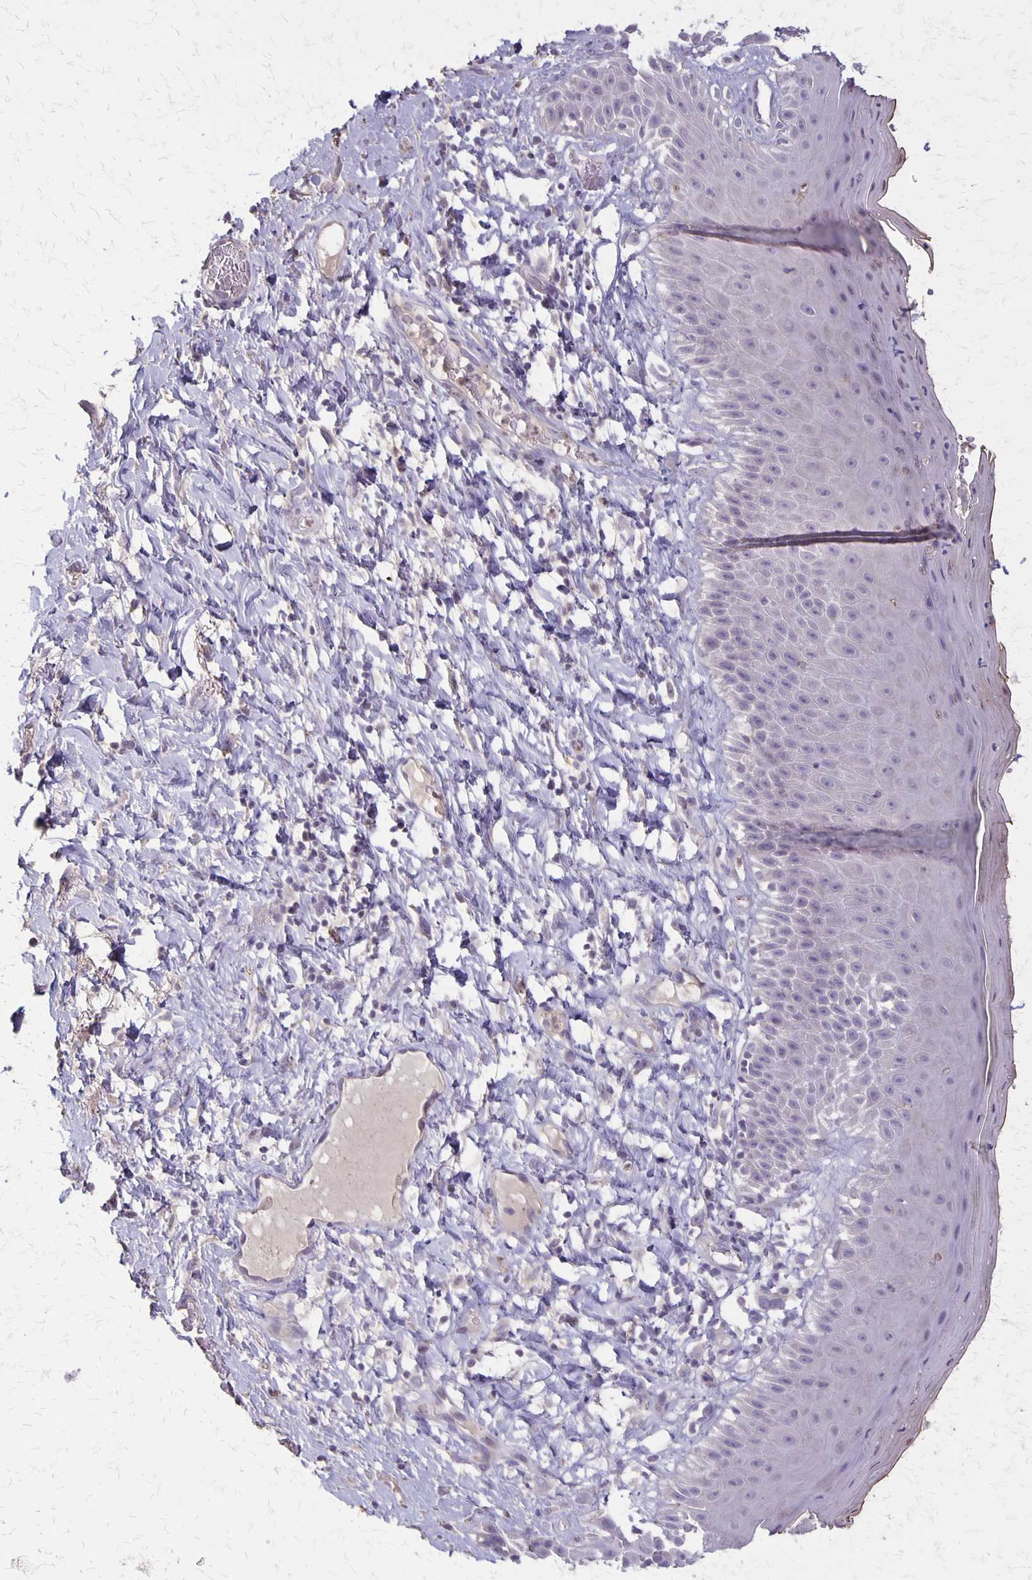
{"staining": {"intensity": "negative", "quantity": "none", "location": "none"}, "tissue": "skin", "cell_type": "Epidermal cells", "image_type": "normal", "snomed": [{"axis": "morphology", "description": "Normal tissue, NOS"}, {"axis": "topography", "description": "Anal"}], "caption": "The image demonstrates no significant positivity in epidermal cells of skin. Brightfield microscopy of immunohistochemistry stained with DAB (3,3'-diaminobenzidine) (brown) and hematoxylin (blue), captured at high magnification.", "gene": "SEPTIN5", "patient": {"sex": "male", "age": 78}}